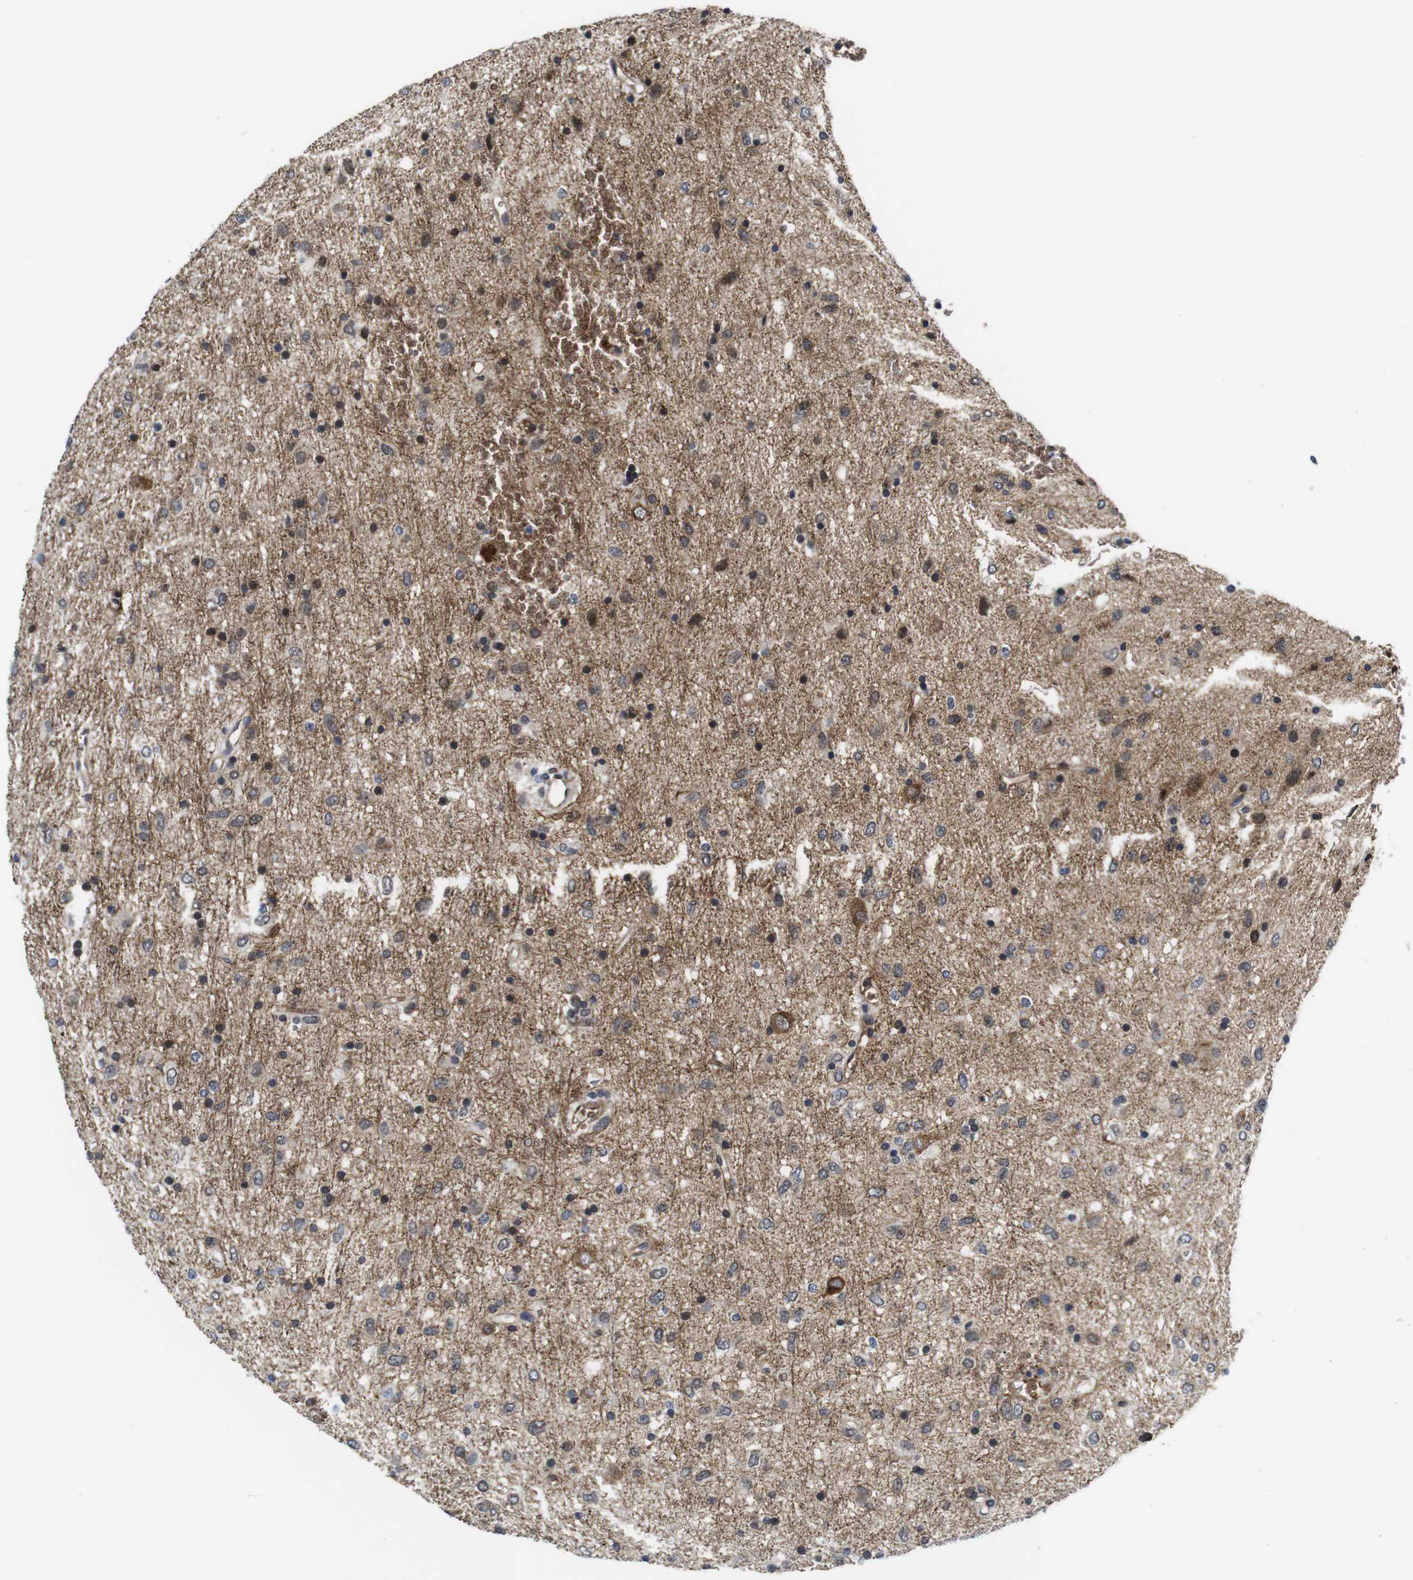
{"staining": {"intensity": "moderate", "quantity": "25%-75%", "location": "cytoplasmic/membranous"}, "tissue": "glioma", "cell_type": "Tumor cells", "image_type": "cancer", "snomed": [{"axis": "morphology", "description": "Glioma, malignant, Low grade"}, {"axis": "topography", "description": "Brain"}], "caption": "Human glioma stained for a protein (brown) shows moderate cytoplasmic/membranous positive staining in about 25%-75% of tumor cells.", "gene": "SOCS3", "patient": {"sex": "male", "age": 77}}